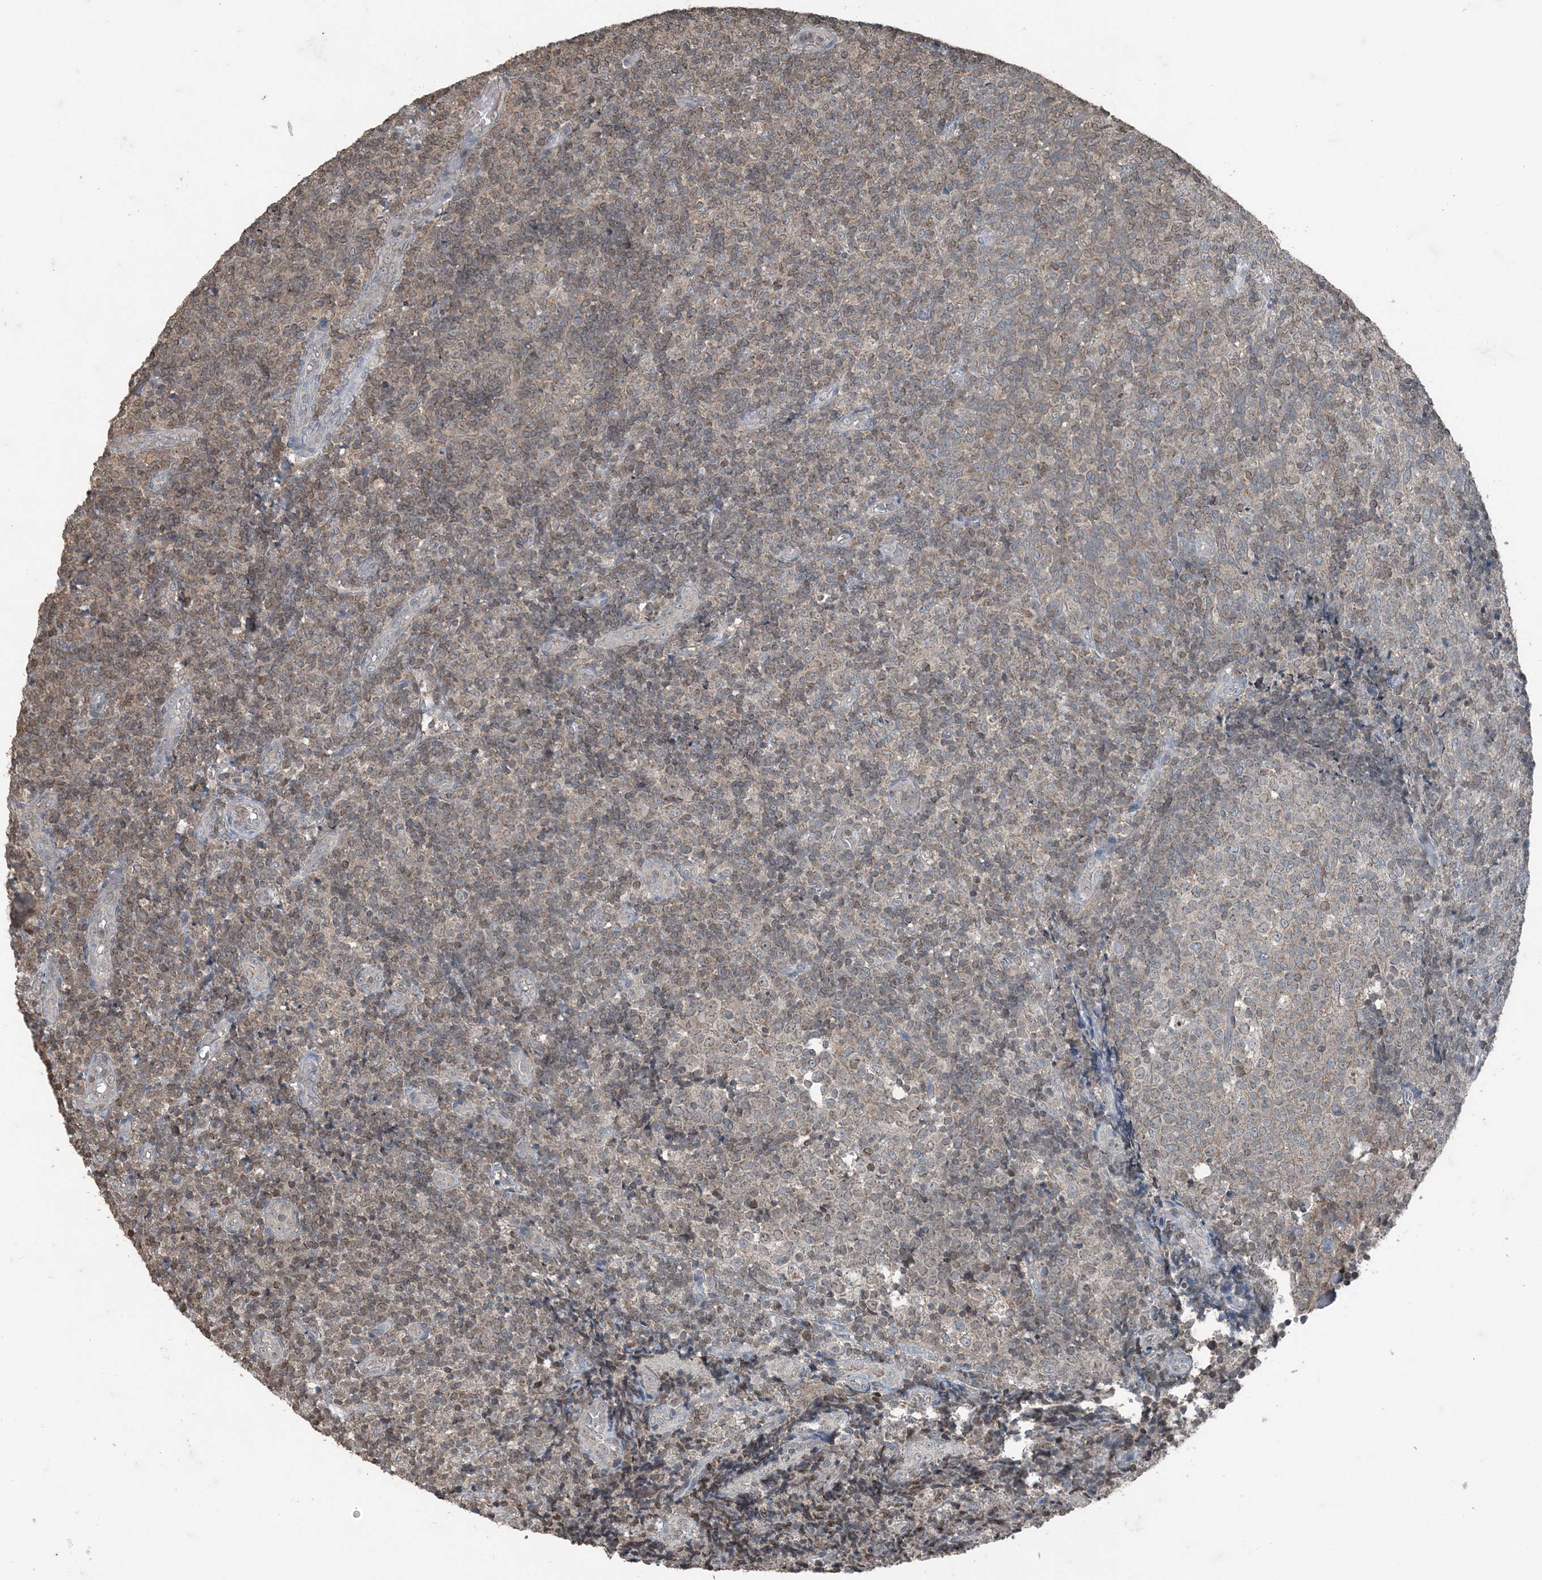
{"staining": {"intensity": "moderate", "quantity": "25%-75%", "location": "cytoplasmic/membranous"}, "tissue": "tonsil", "cell_type": "Germinal center cells", "image_type": "normal", "snomed": [{"axis": "morphology", "description": "Normal tissue, NOS"}, {"axis": "topography", "description": "Tonsil"}], "caption": "Protein staining of benign tonsil exhibits moderate cytoplasmic/membranous staining in about 25%-75% of germinal center cells.", "gene": "GNL1", "patient": {"sex": "female", "age": 19}}